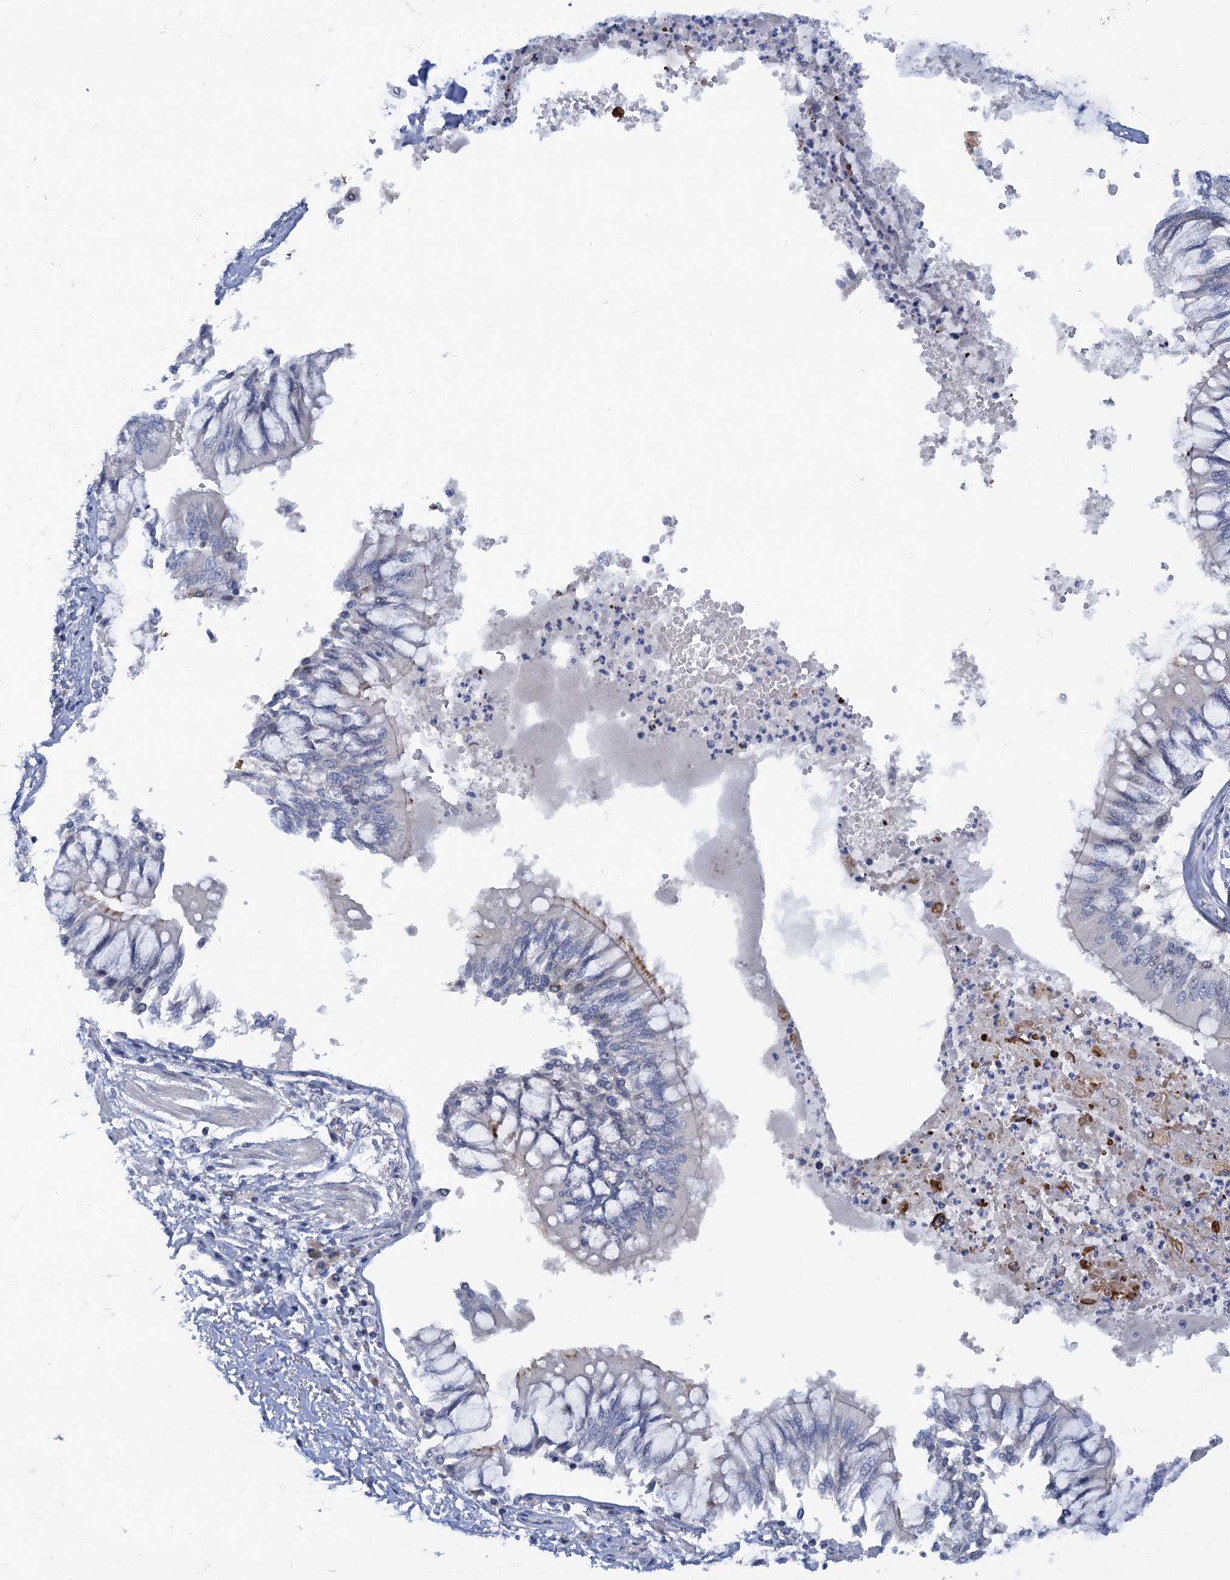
{"staining": {"intensity": "moderate", "quantity": "25%-75%", "location": "cytoplasmic/membranous"}, "tissue": "bronchus", "cell_type": "Respiratory epithelial cells", "image_type": "normal", "snomed": [{"axis": "morphology", "description": "Normal tissue, NOS"}, {"axis": "topography", "description": "Cartilage tissue"}, {"axis": "topography", "description": "Bronchus"}, {"axis": "topography", "description": "Lung"}], "caption": "Bronchus stained with immunohistochemistry (IHC) shows moderate cytoplasmic/membranous expression in approximately 25%-75% of respiratory epithelial cells.", "gene": "QPCTL", "patient": {"sex": "female", "age": 49}}